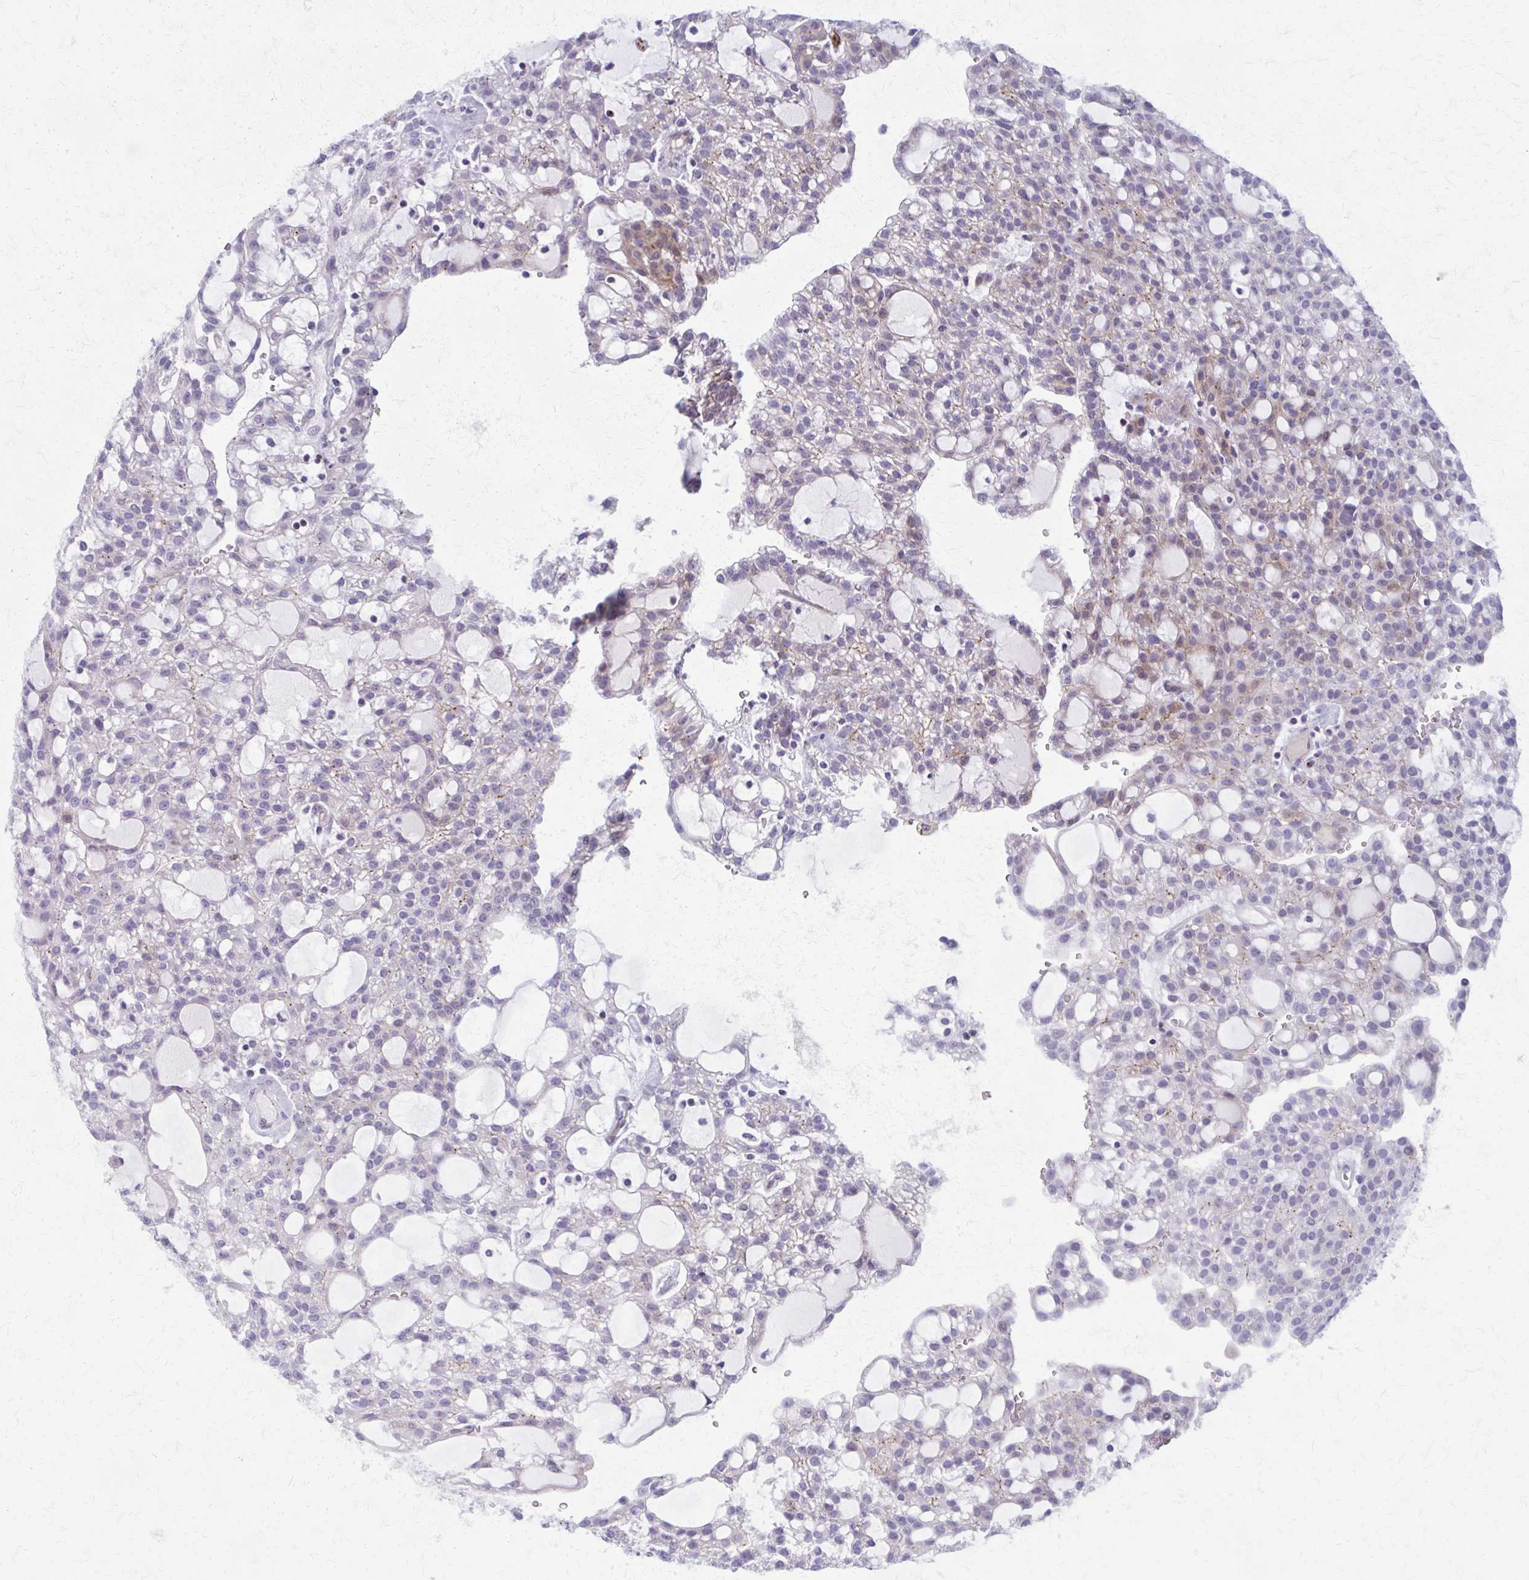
{"staining": {"intensity": "weak", "quantity": "<25%", "location": "cytoplasmic/membranous"}, "tissue": "renal cancer", "cell_type": "Tumor cells", "image_type": "cancer", "snomed": [{"axis": "morphology", "description": "Adenocarcinoma, NOS"}, {"axis": "topography", "description": "Kidney"}], "caption": "Immunohistochemical staining of human renal adenocarcinoma shows no significant staining in tumor cells.", "gene": "PEDS1", "patient": {"sex": "male", "age": 63}}